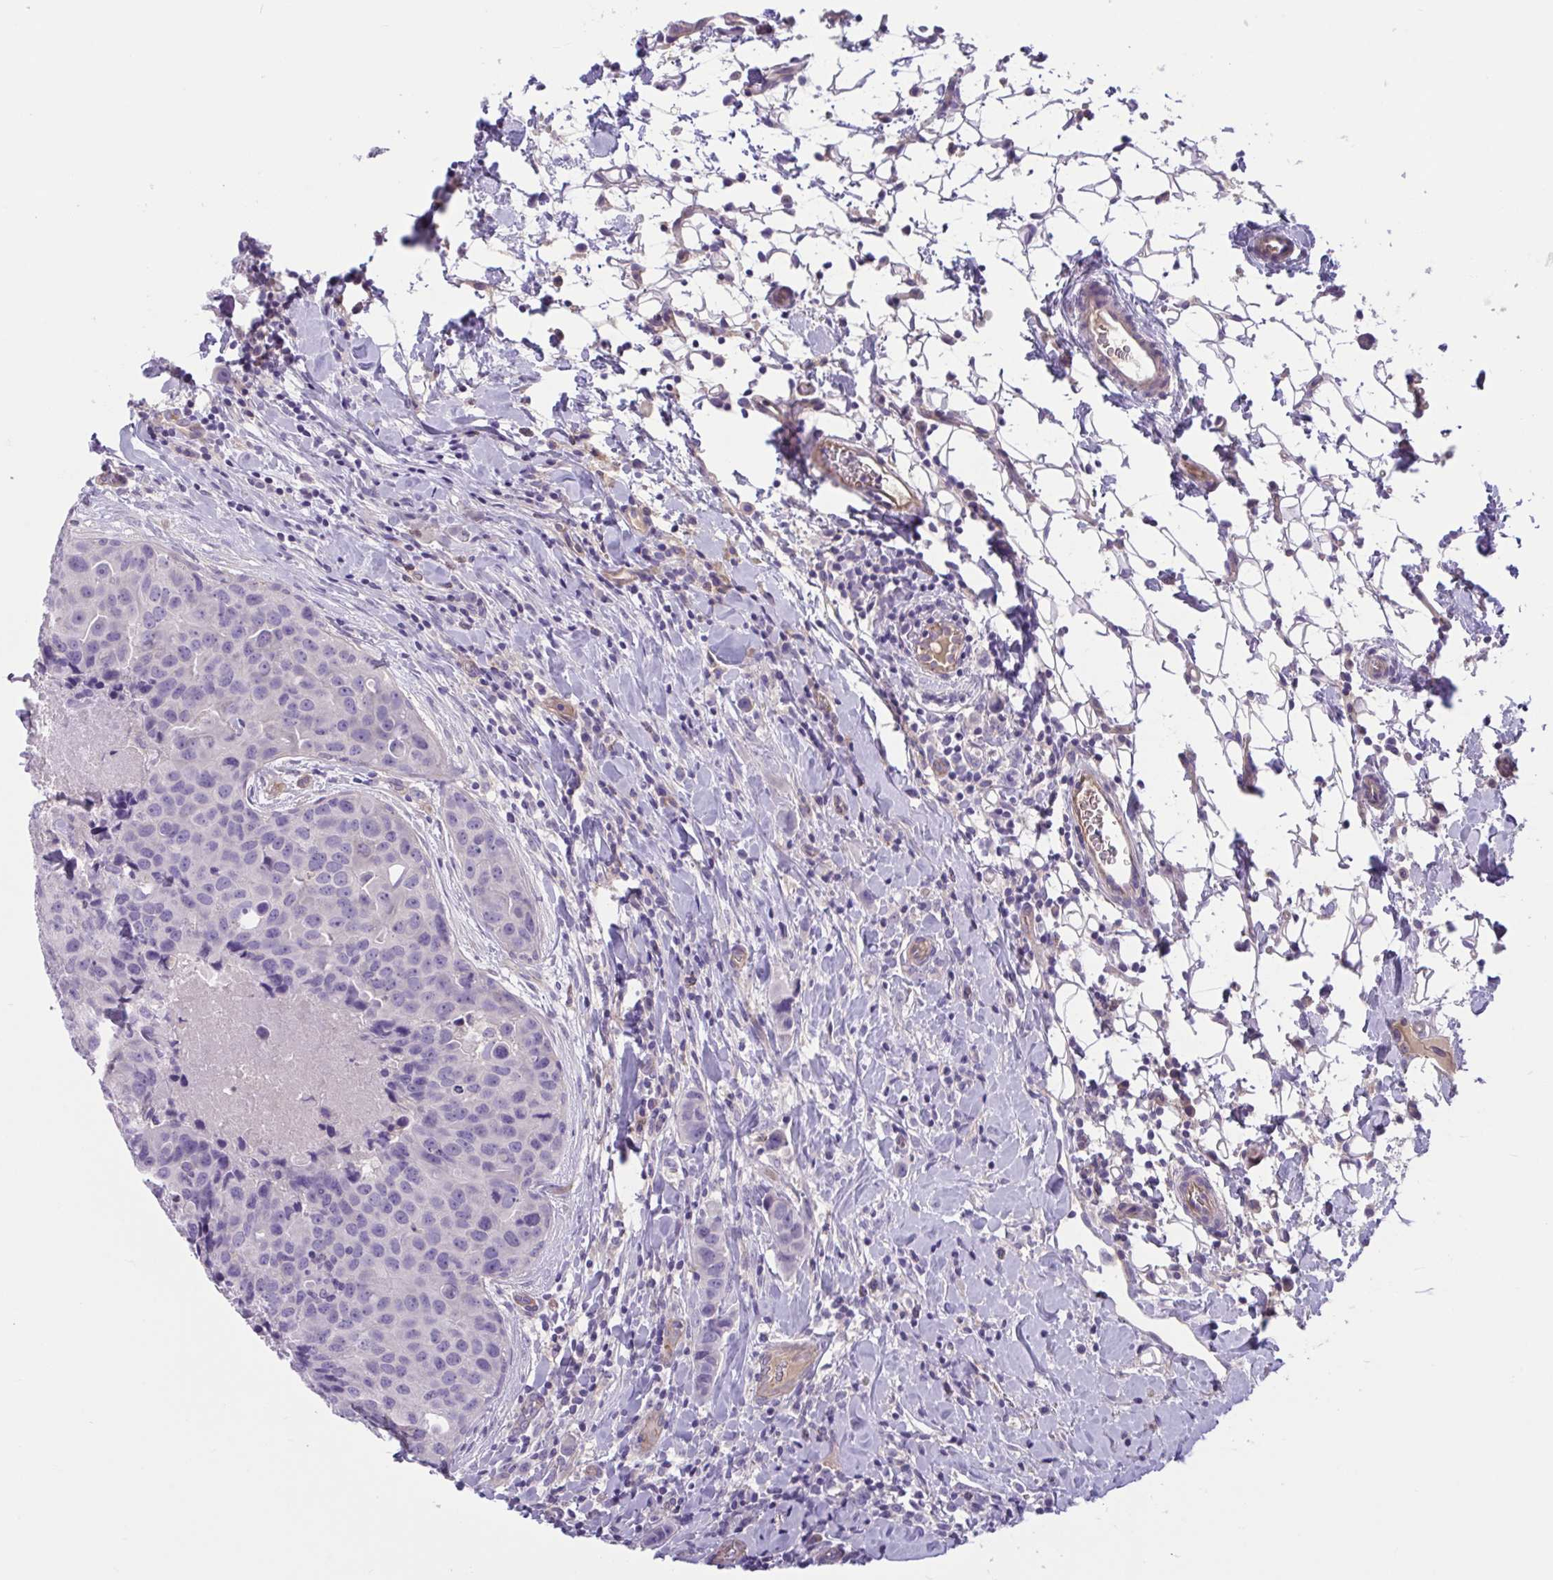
{"staining": {"intensity": "negative", "quantity": "none", "location": "none"}, "tissue": "breast cancer", "cell_type": "Tumor cells", "image_type": "cancer", "snomed": [{"axis": "morphology", "description": "Duct carcinoma"}, {"axis": "topography", "description": "Breast"}], "caption": "Immunohistochemical staining of breast cancer (invasive ductal carcinoma) reveals no significant positivity in tumor cells.", "gene": "TTC7B", "patient": {"sex": "female", "age": 24}}